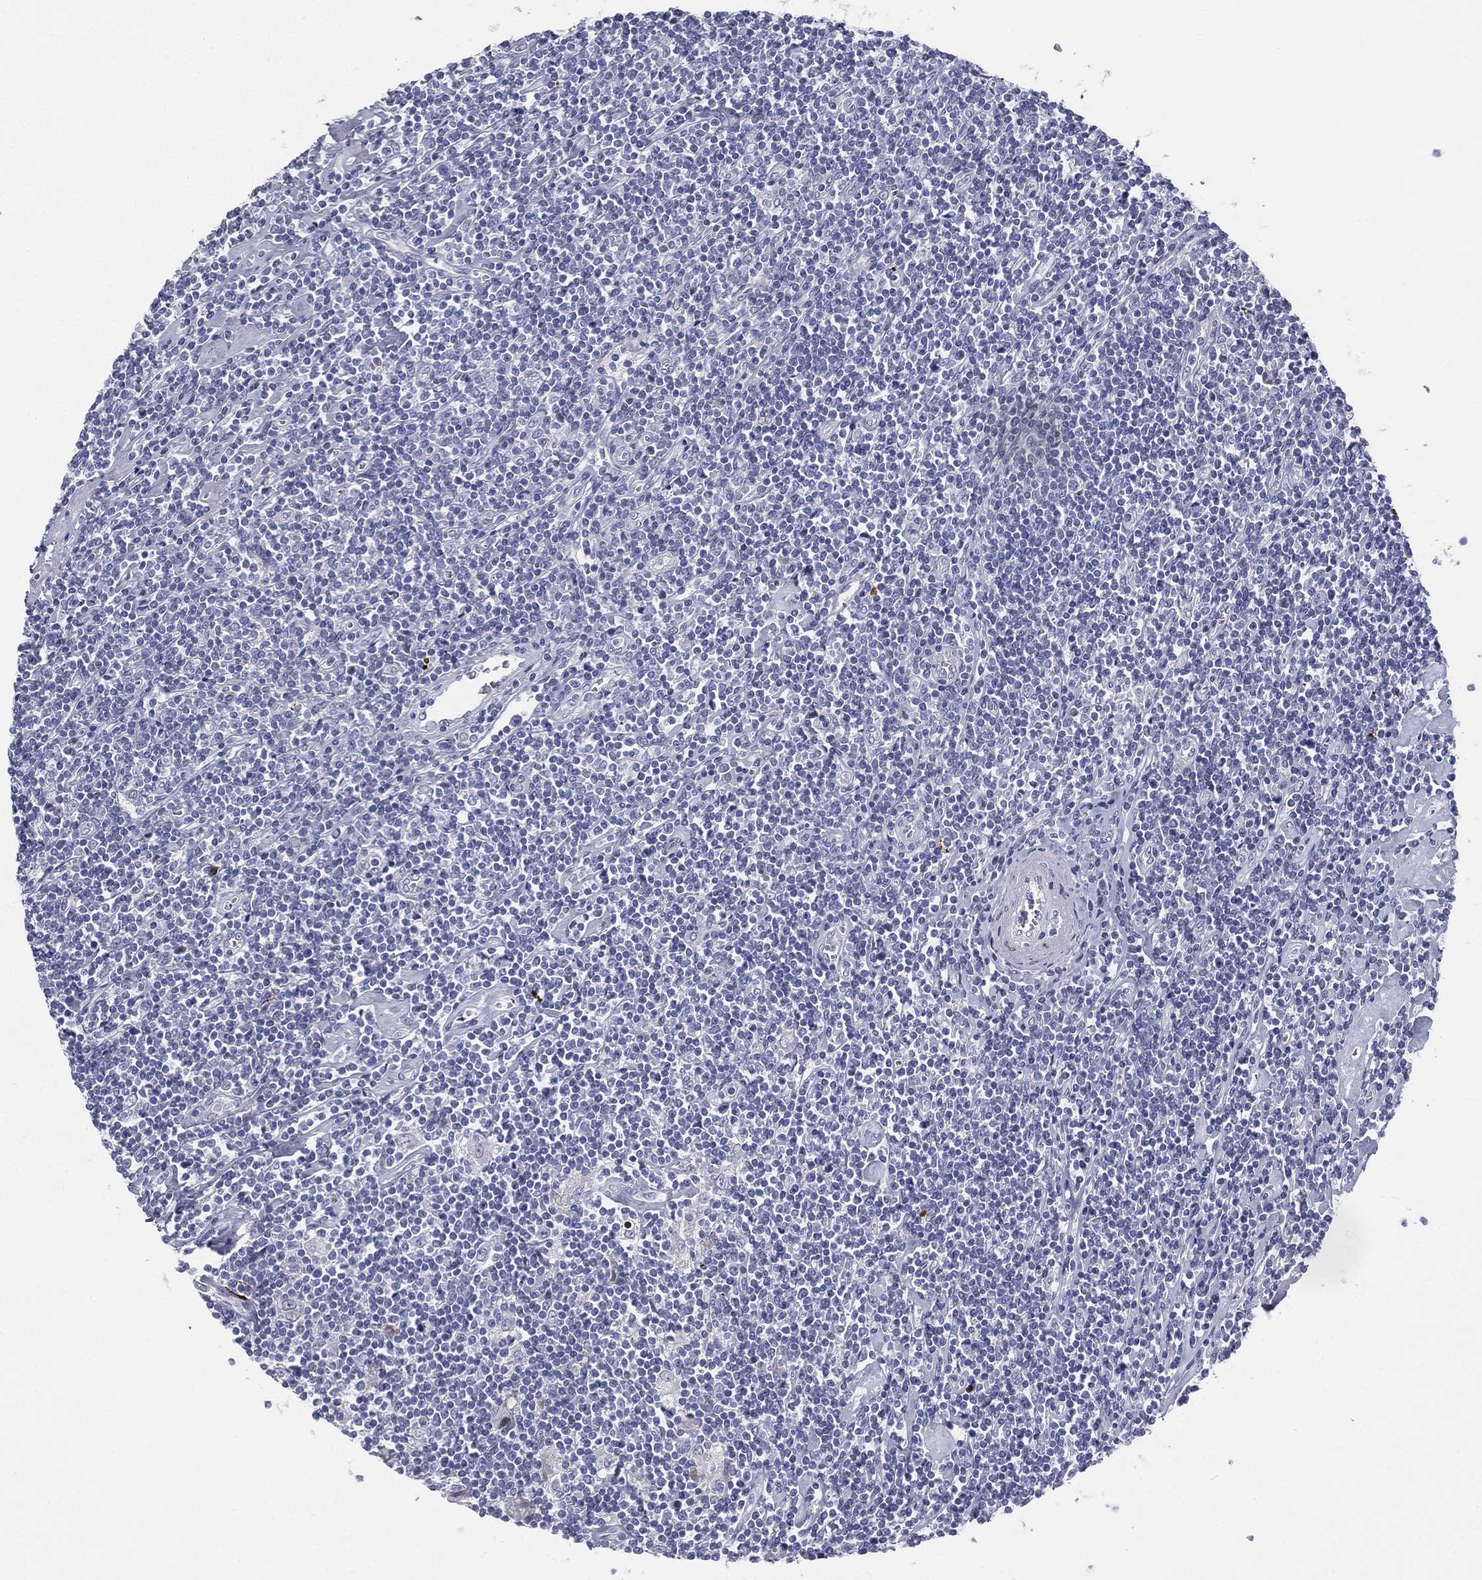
{"staining": {"intensity": "negative", "quantity": "none", "location": "none"}, "tissue": "lymphoma", "cell_type": "Tumor cells", "image_type": "cancer", "snomed": [{"axis": "morphology", "description": "Hodgkin's disease, NOS"}, {"axis": "topography", "description": "Lymph node"}], "caption": "A micrograph of human Hodgkin's disease is negative for staining in tumor cells.", "gene": "SPPL2C", "patient": {"sex": "male", "age": 40}}